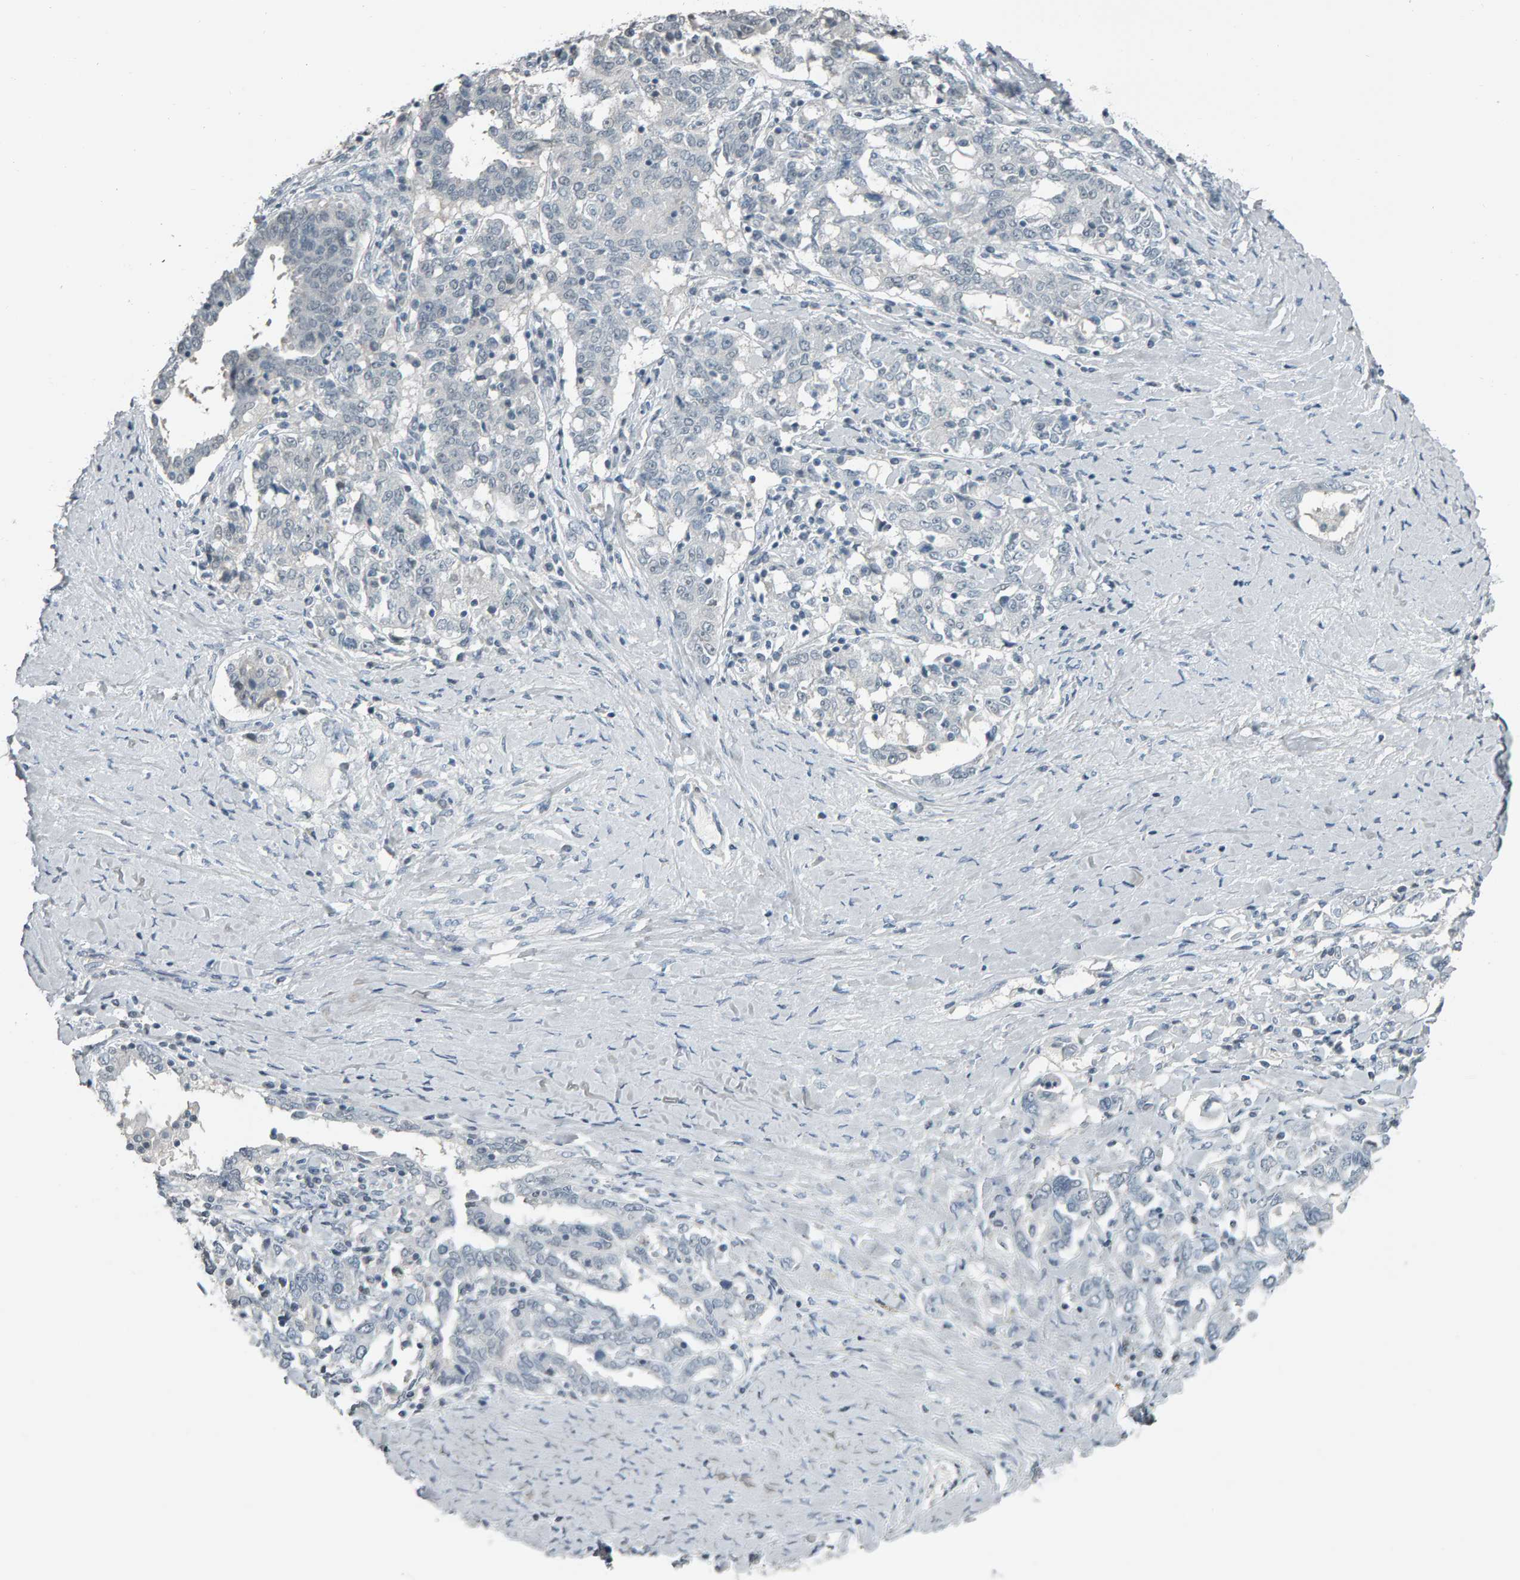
{"staining": {"intensity": "negative", "quantity": "none", "location": "none"}, "tissue": "ovarian cancer", "cell_type": "Tumor cells", "image_type": "cancer", "snomed": [{"axis": "morphology", "description": "Carcinoma, endometroid"}, {"axis": "topography", "description": "Ovary"}], "caption": "High magnification brightfield microscopy of ovarian endometroid carcinoma stained with DAB (brown) and counterstained with hematoxylin (blue): tumor cells show no significant expression.", "gene": "PYY", "patient": {"sex": "female", "age": 62}}